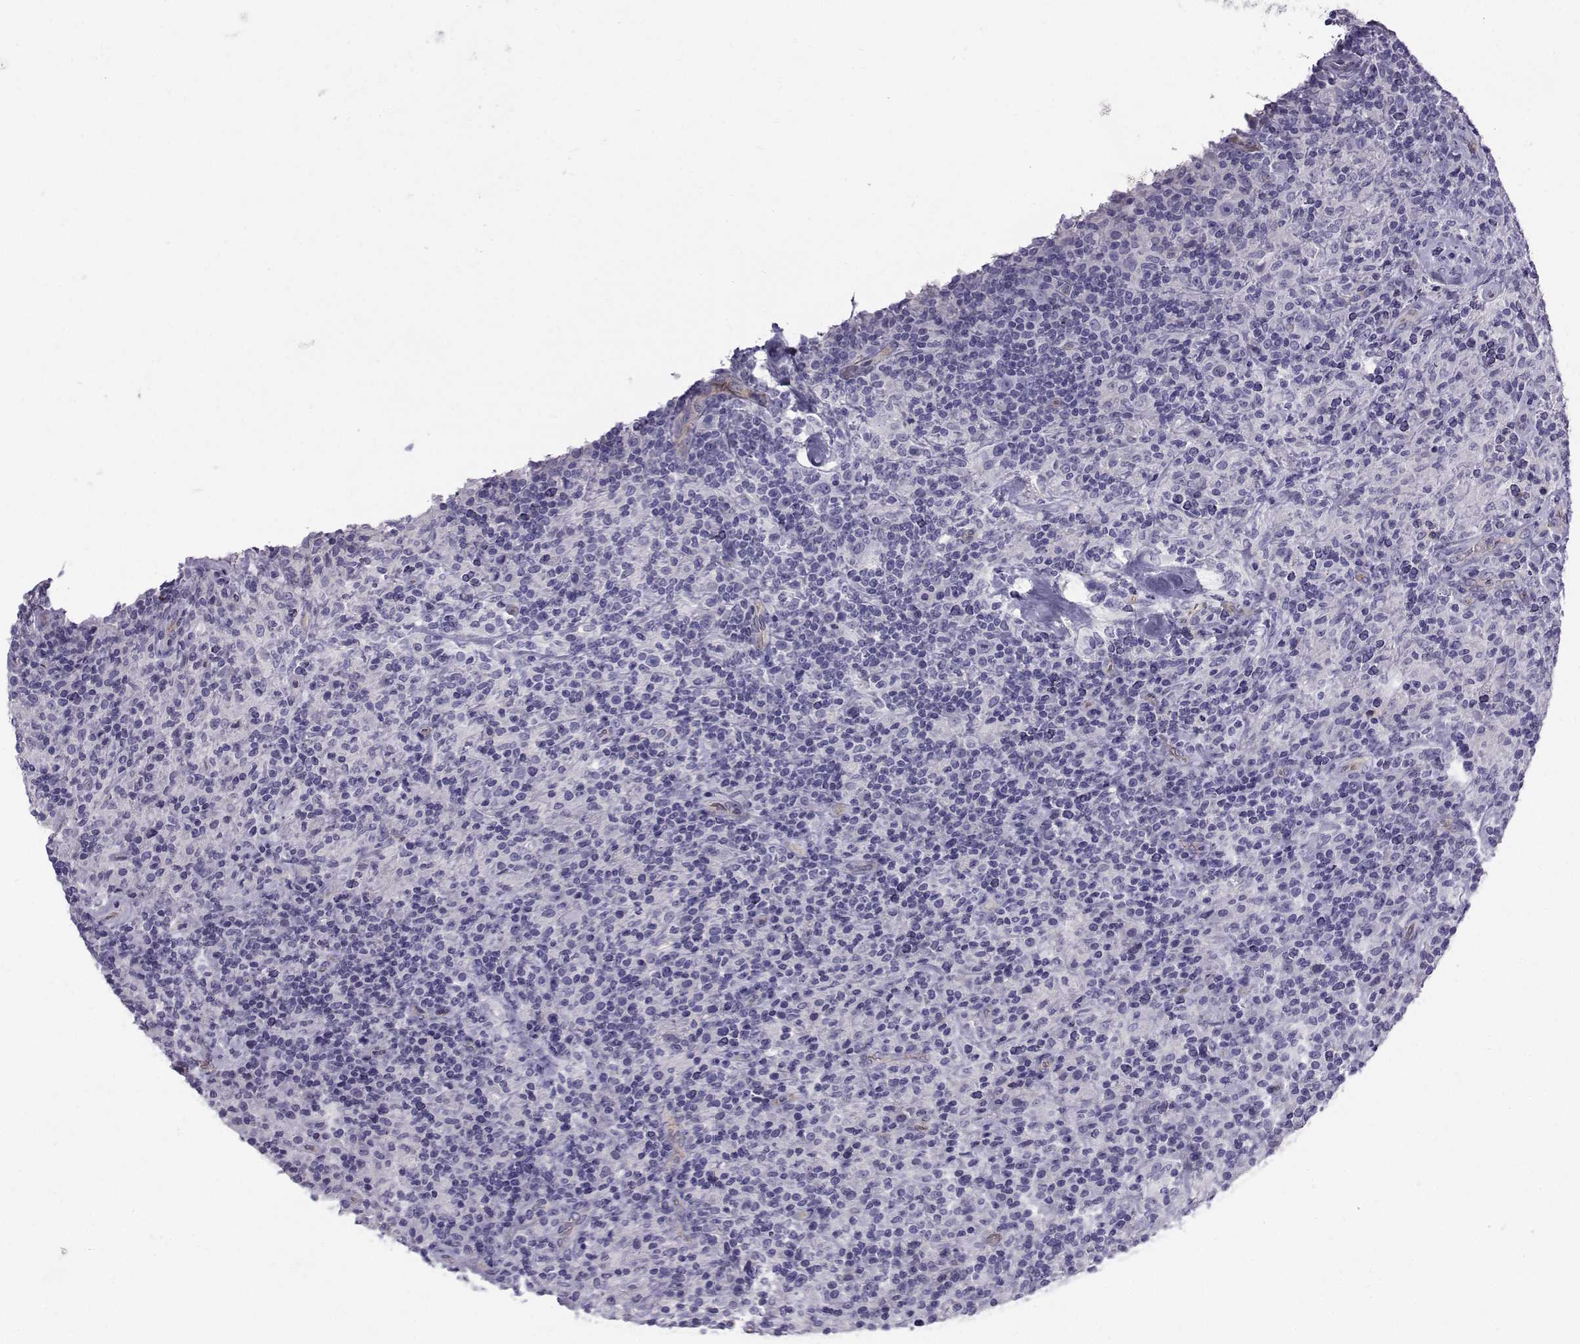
{"staining": {"intensity": "negative", "quantity": "none", "location": "none"}, "tissue": "lymphoma", "cell_type": "Tumor cells", "image_type": "cancer", "snomed": [{"axis": "morphology", "description": "Hodgkin's disease, NOS"}, {"axis": "topography", "description": "Lymph node"}], "caption": "Histopathology image shows no protein staining in tumor cells of lymphoma tissue. (DAB IHC with hematoxylin counter stain).", "gene": "CLUL1", "patient": {"sex": "male", "age": 70}}